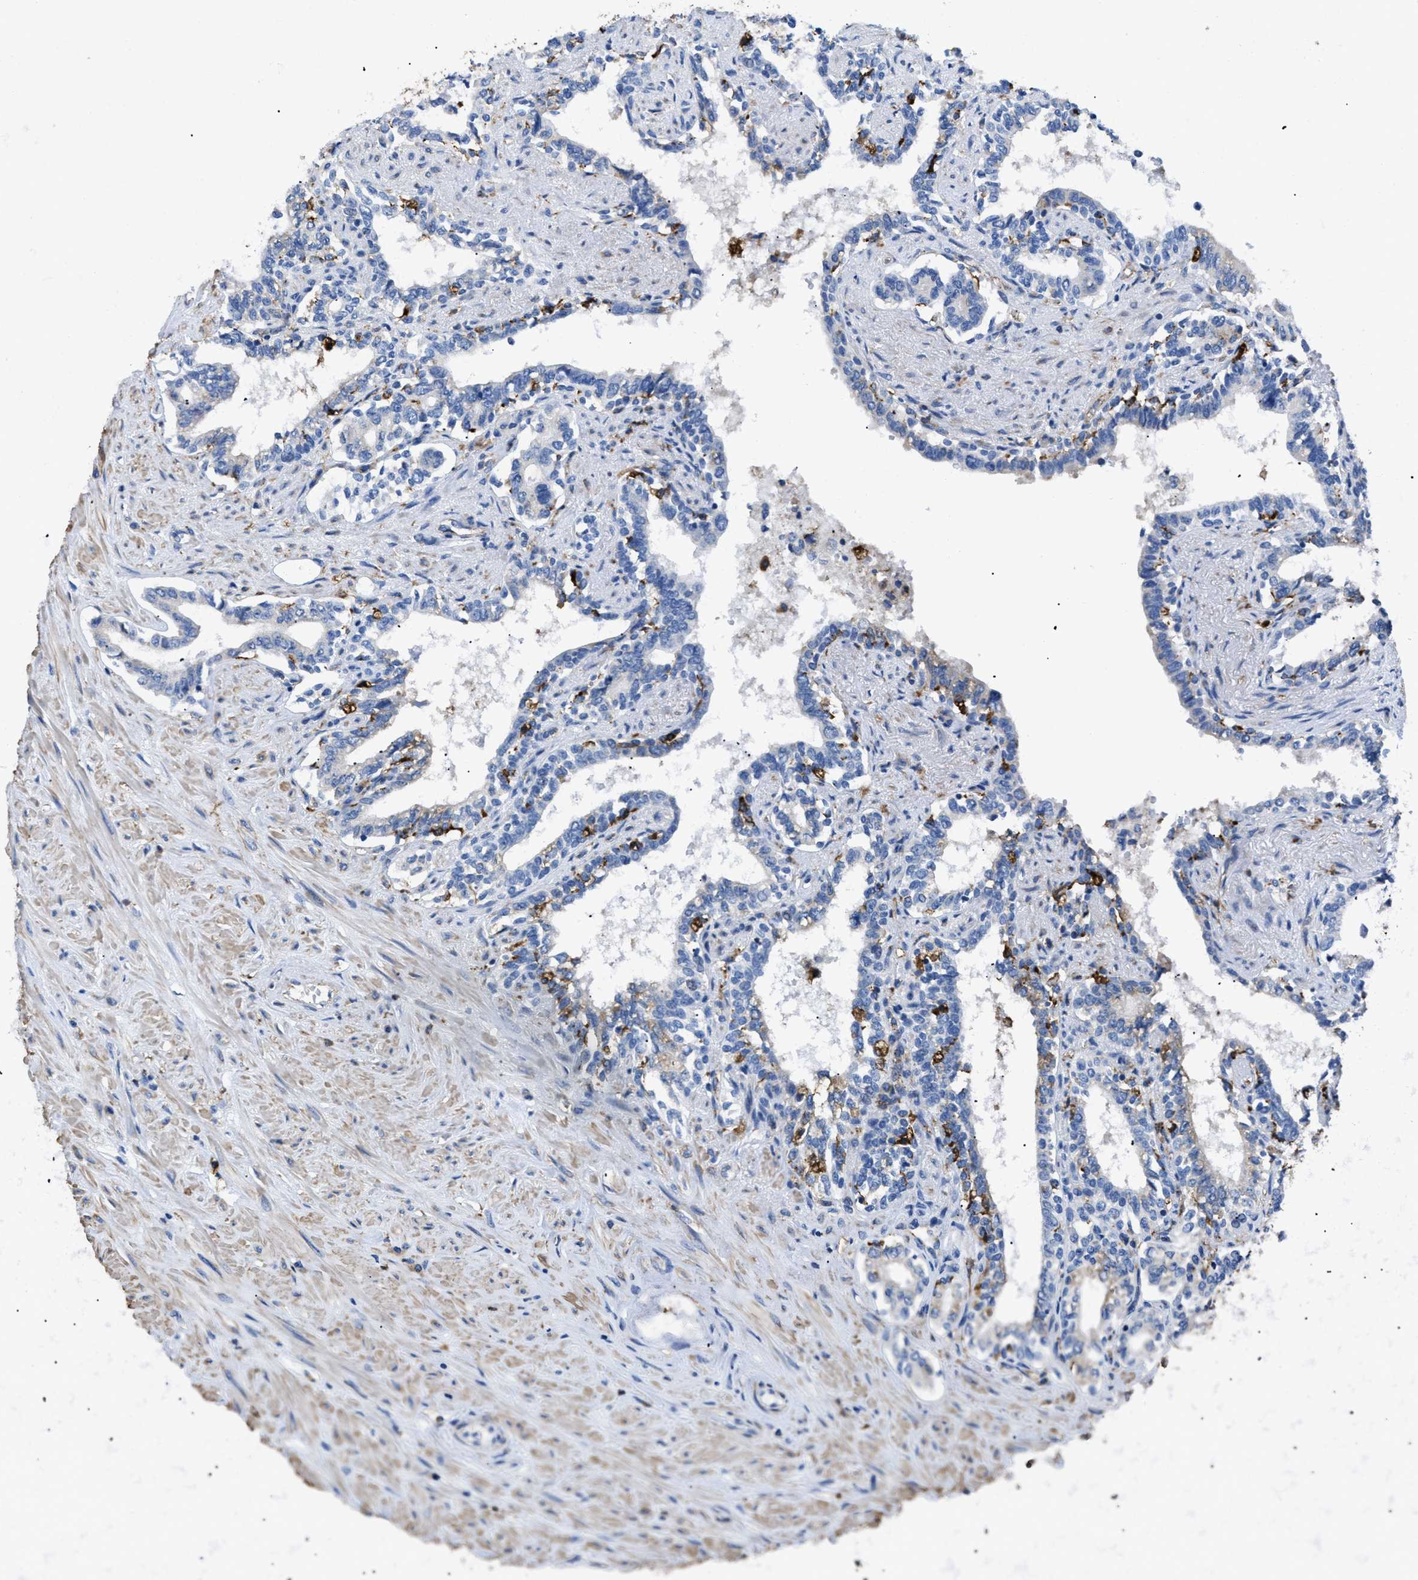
{"staining": {"intensity": "negative", "quantity": "none", "location": "none"}, "tissue": "seminal vesicle", "cell_type": "Glandular cells", "image_type": "normal", "snomed": [{"axis": "morphology", "description": "Normal tissue, NOS"}, {"axis": "morphology", "description": "Adenocarcinoma, High grade"}, {"axis": "topography", "description": "Prostate"}, {"axis": "topography", "description": "Seminal veicle"}], "caption": "Immunohistochemistry (IHC) photomicrograph of benign seminal vesicle: seminal vesicle stained with DAB exhibits no significant protein expression in glandular cells.", "gene": "HLA", "patient": {"sex": "male", "age": 55}}